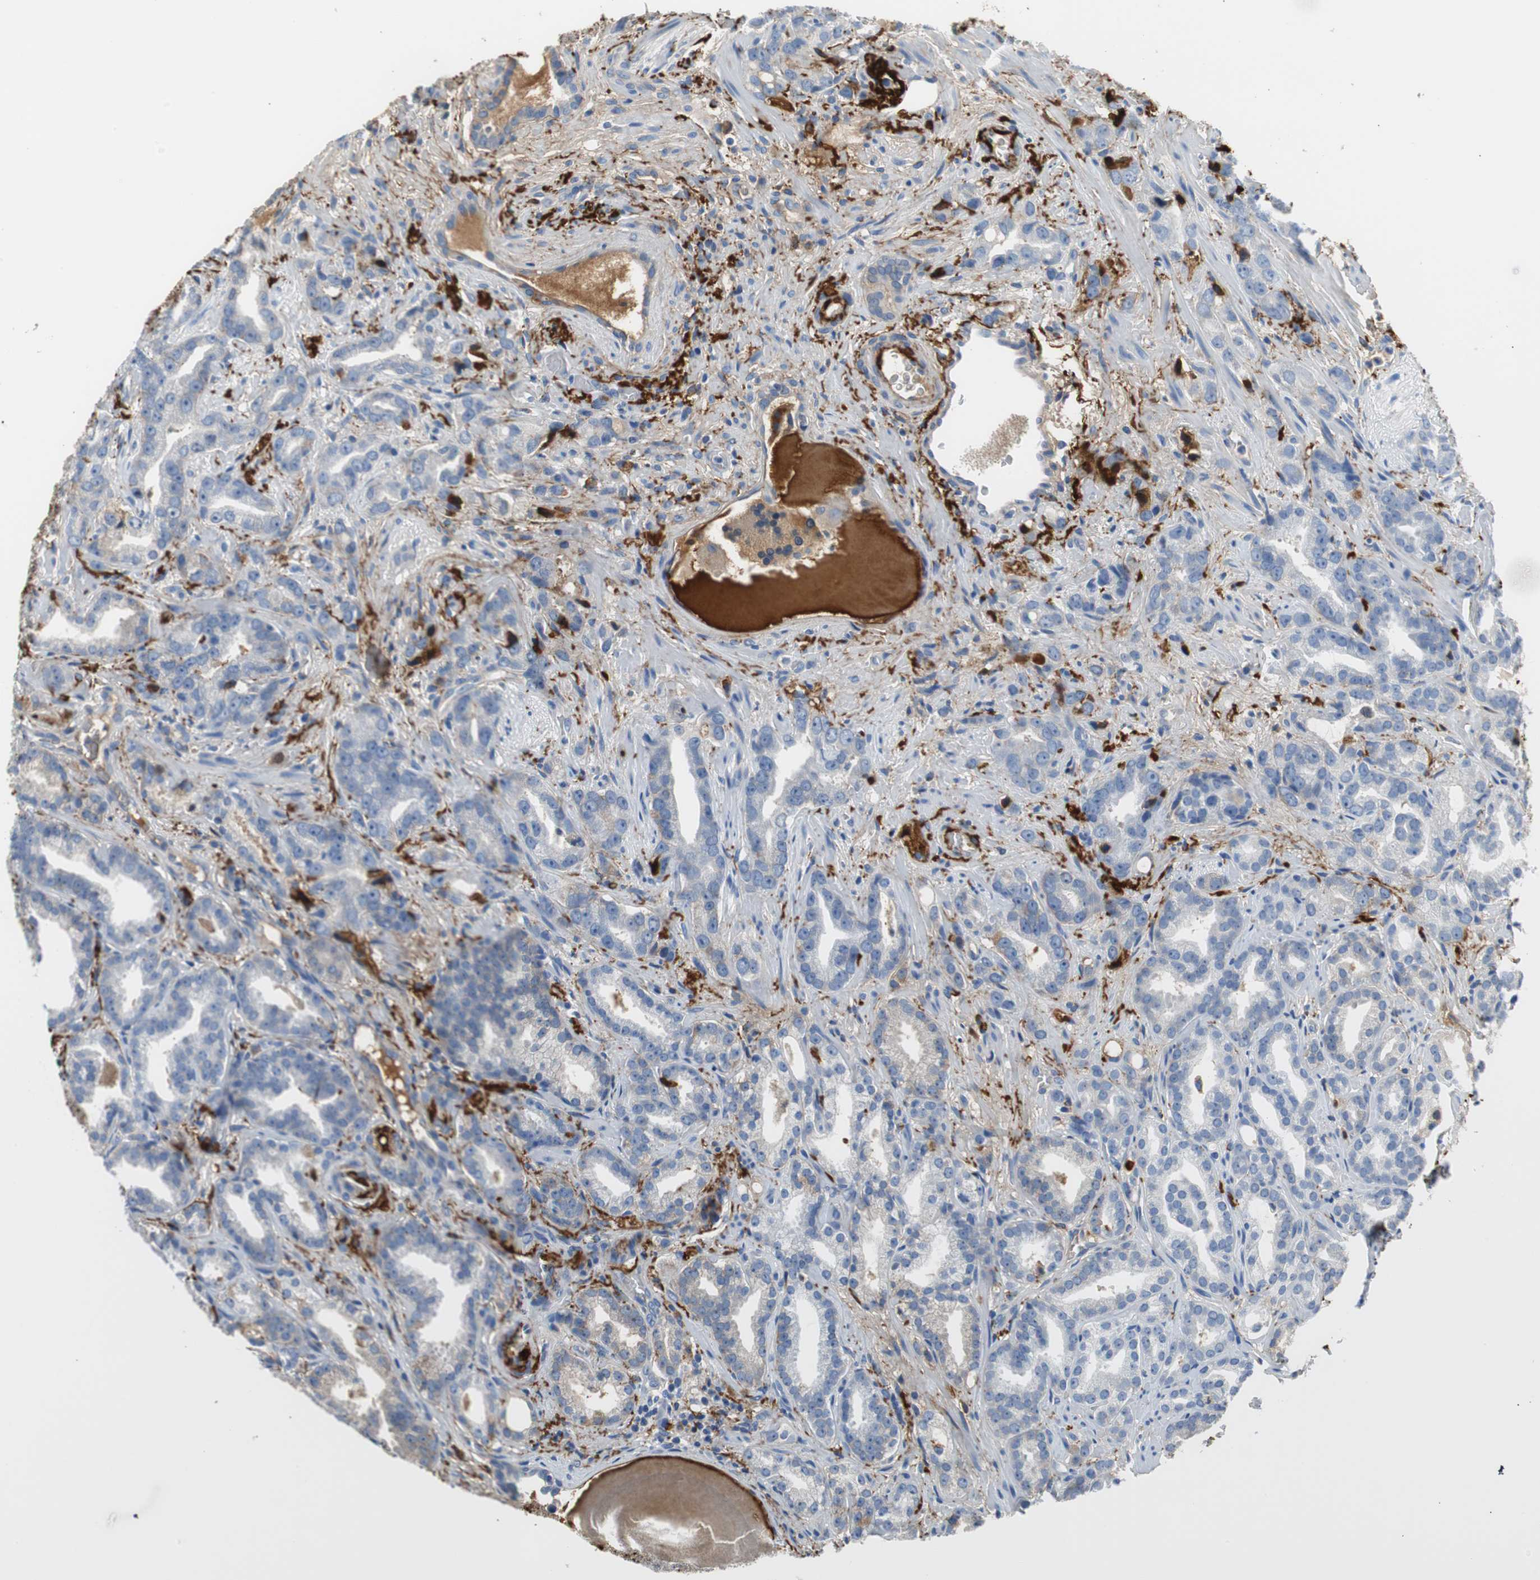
{"staining": {"intensity": "weak", "quantity": "<25%", "location": "cytoplasmic/membranous"}, "tissue": "prostate cancer", "cell_type": "Tumor cells", "image_type": "cancer", "snomed": [{"axis": "morphology", "description": "Adenocarcinoma, Low grade"}, {"axis": "topography", "description": "Prostate"}], "caption": "Prostate cancer (adenocarcinoma (low-grade)) stained for a protein using immunohistochemistry (IHC) shows no staining tumor cells.", "gene": "APCS", "patient": {"sex": "male", "age": 63}}